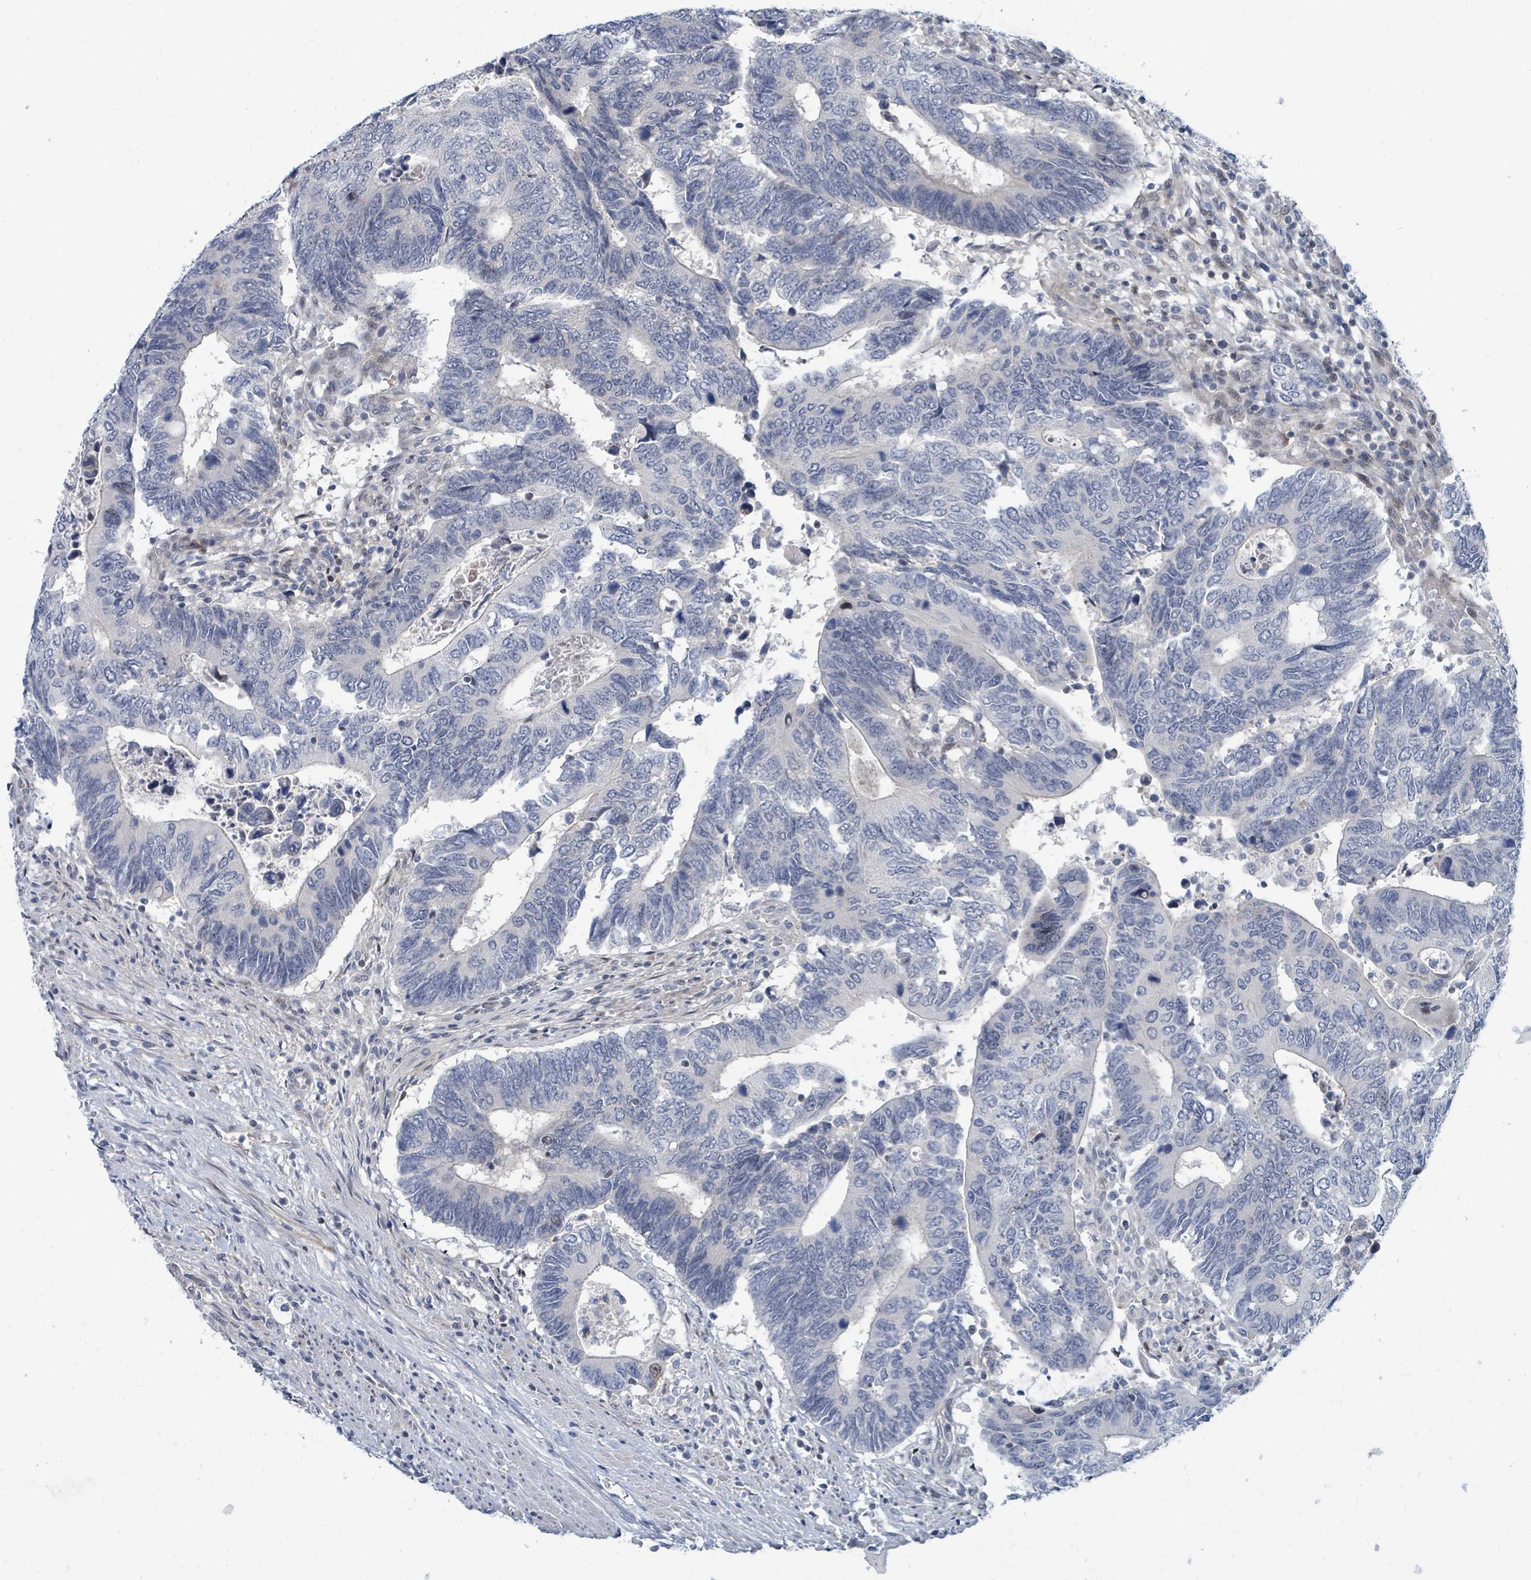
{"staining": {"intensity": "negative", "quantity": "none", "location": "none"}, "tissue": "colorectal cancer", "cell_type": "Tumor cells", "image_type": "cancer", "snomed": [{"axis": "morphology", "description": "Adenocarcinoma, NOS"}, {"axis": "topography", "description": "Colon"}], "caption": "A micrograph of colorectal cancer (adenocarcinoma) stained for a protein demonstrates no brown staining in tumor cells.", "gene": "SUMO4", "patient": {"sex": "male", "age": 87}}